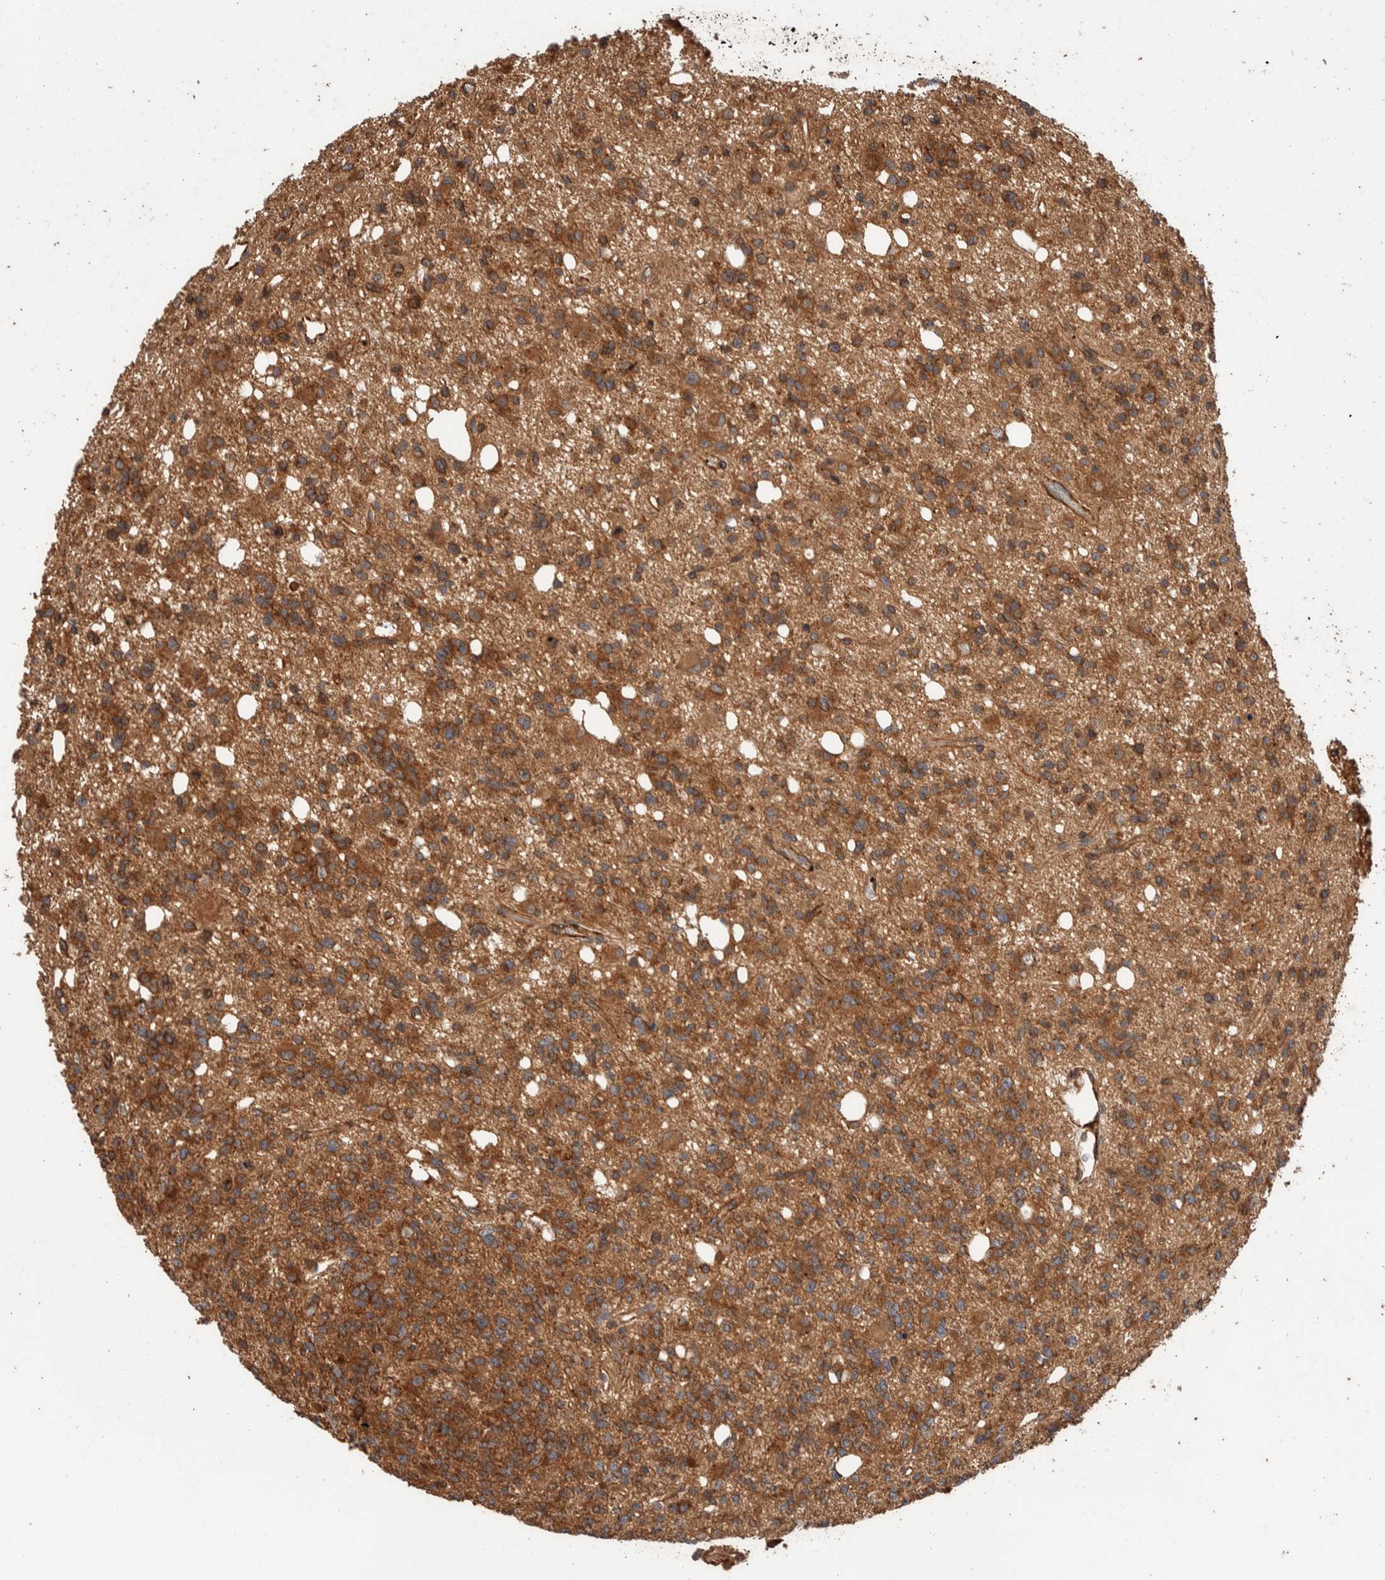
{"staining": {"intensity": "moderate", "quantity": ">75%", "location": "cytoplasmic/membranous"}, "tissue": "glioma", "cell_type": "Tumor cells", "image_type": "cancer", "snomed": [{"axis": "morphology", "description": "Glioma, malignant, High grade"}, {"axis": "topography", "description": "Brain"}], "caption": "IHC photomicrograph of glioma stained for a protein (brown), which shows medium levels of moderate cytoplasmic/membranous expression in about >75% of tumor cells.", "gene": "SYNRG", "patient": {"sex": "female", "age": 62}}